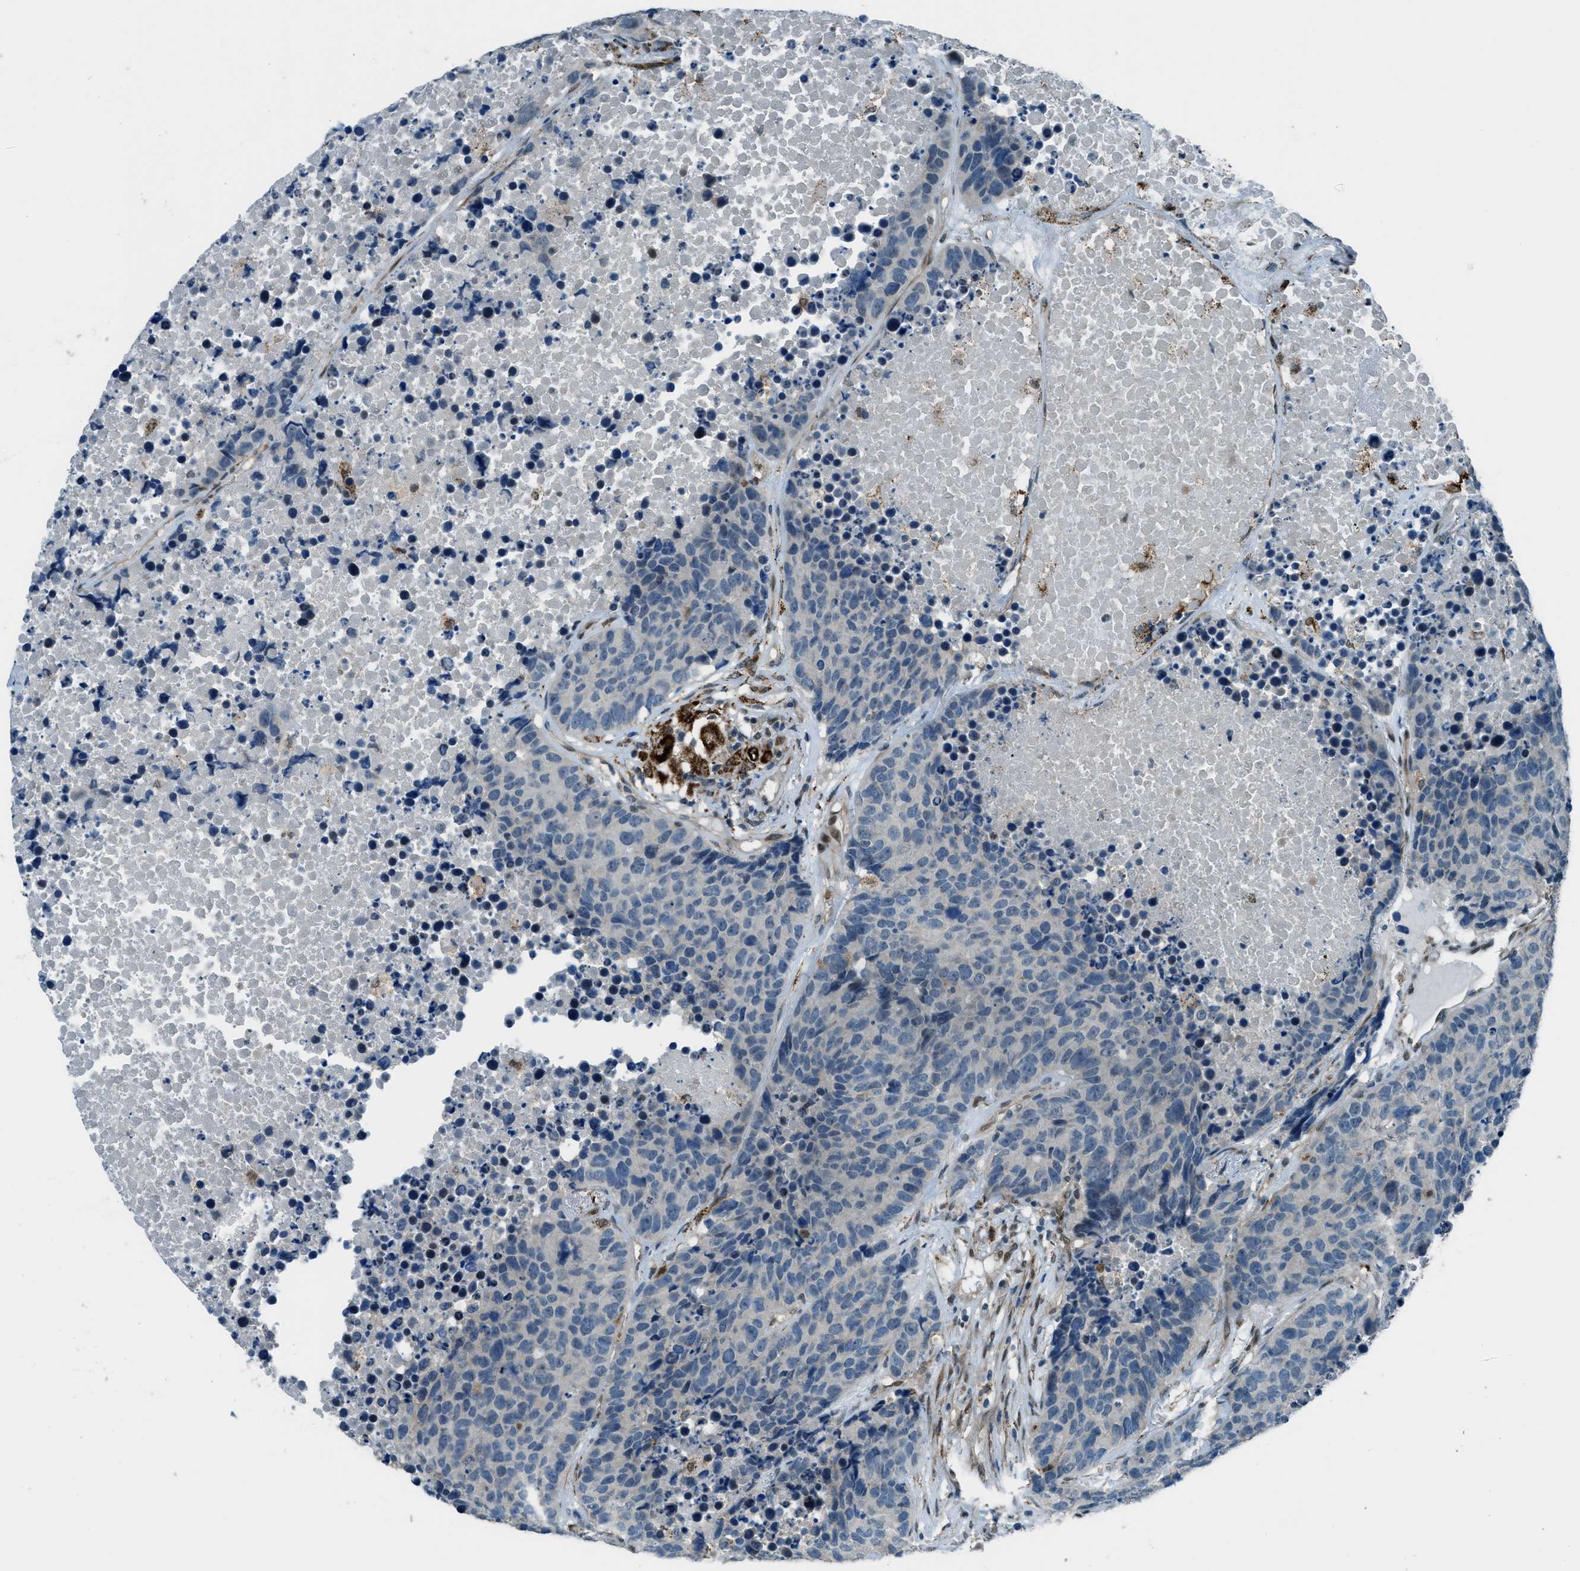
{"staining": {"intensity": "negative", "quantity": "none", "location": "none"}, "tissue": "carcinoid", "cell_type": "Tumor cells", "image_type": "cancer", "snomed": [{"axis": "morphology", "description": "Carcinoid, malignant, NOS"}, {"axis": "topography", "description": "Lung"}], "caption": "IHC image of neoplastic tissue: carcinoid stained with DAB (3,3'-diaminobenzidine) demonstrates no significant protein staining in tumor cells.", "gene": "NPEPL1", "patient": {"sex": "male", "age": 60}}